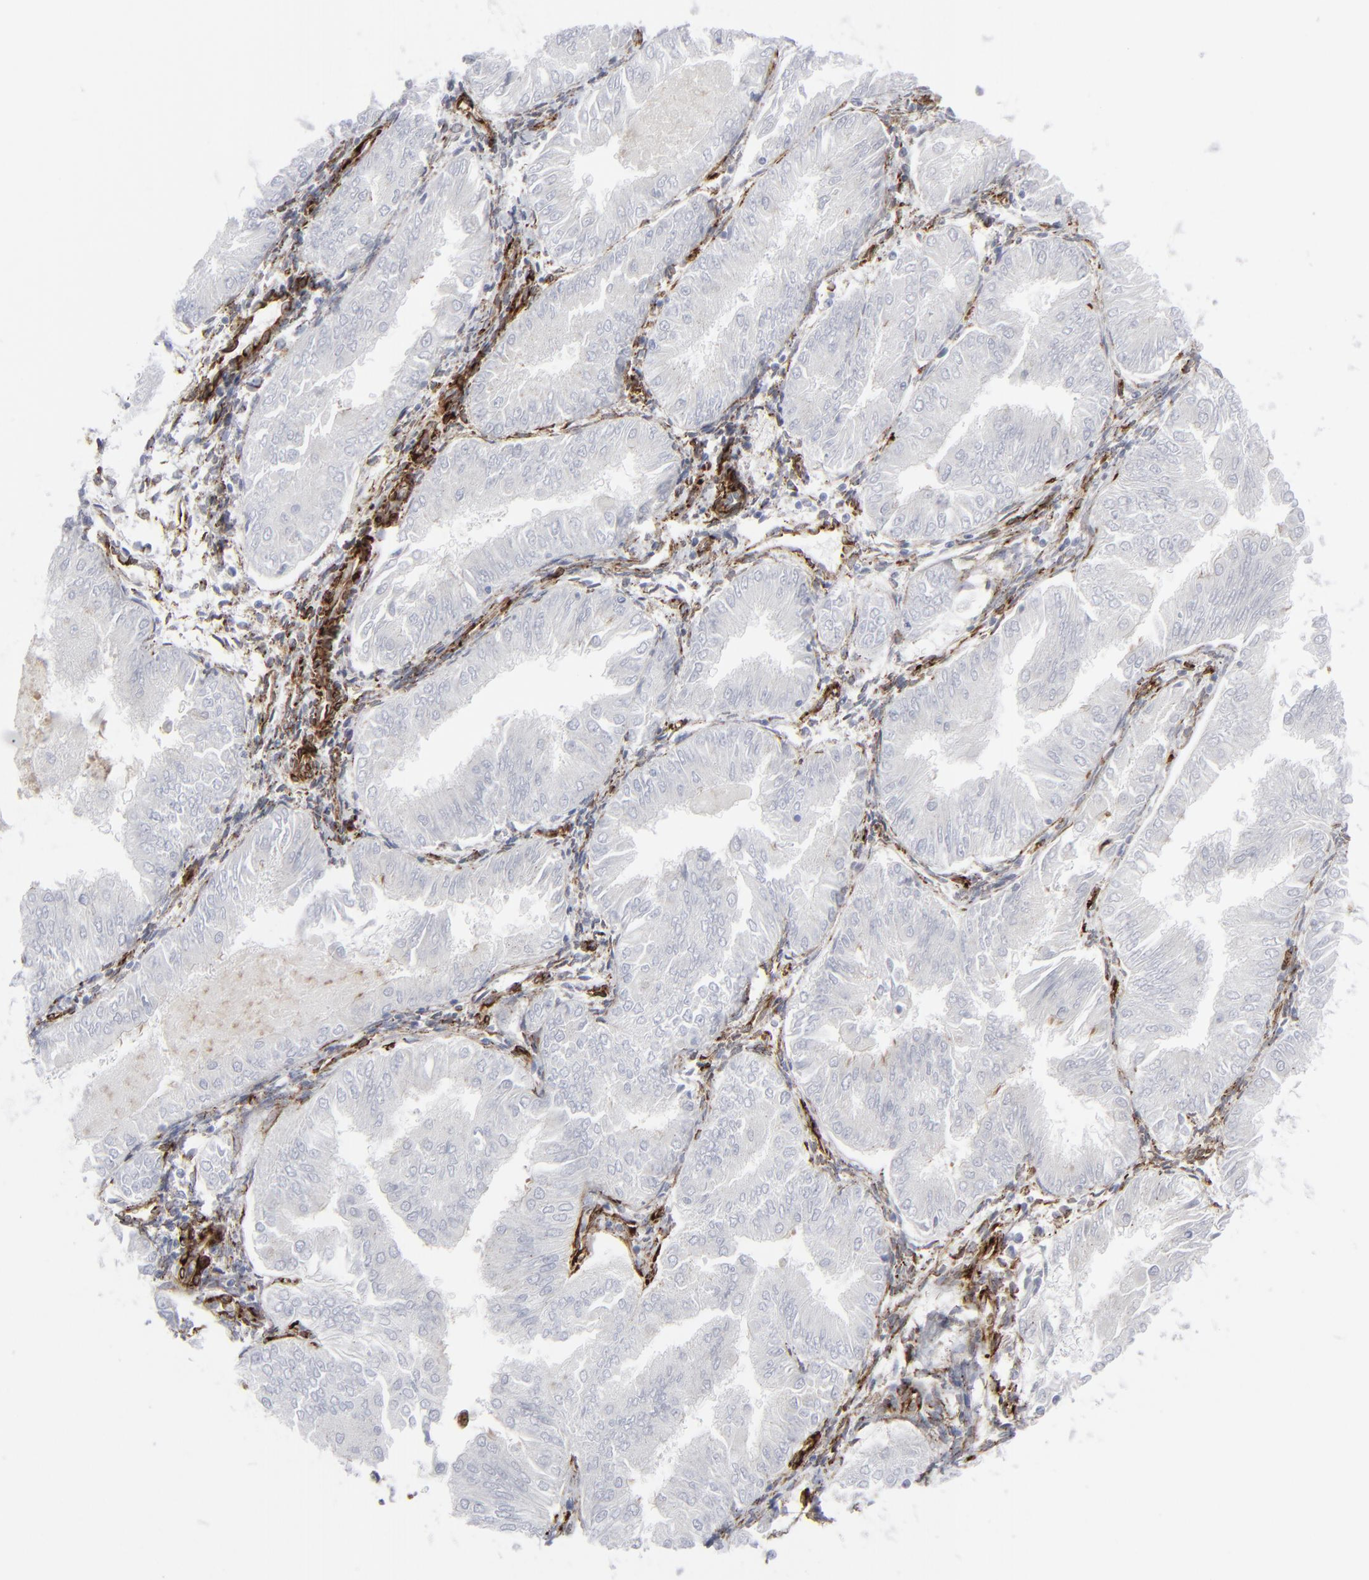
{"staining": {"intensity": "negative", "quantity": "none", "location": "none"}, "tissue": "endometrial cancer", "cell_type": "Tumor cells", "image_type": "cancer", "snomed": [{"axis": "morphology", "description": "Adenocarcinoma, NOS"}, {"axis": "topography", "description": "Endometrium"}], "caption": "An IHC micrograph of adenocarcinoma (endometrial) is shown. There is no staining in tumor cells of adenocarcinoma (endometrial).", "gene": "SPARC", "patient": {"sex": "female", "age": 53}}